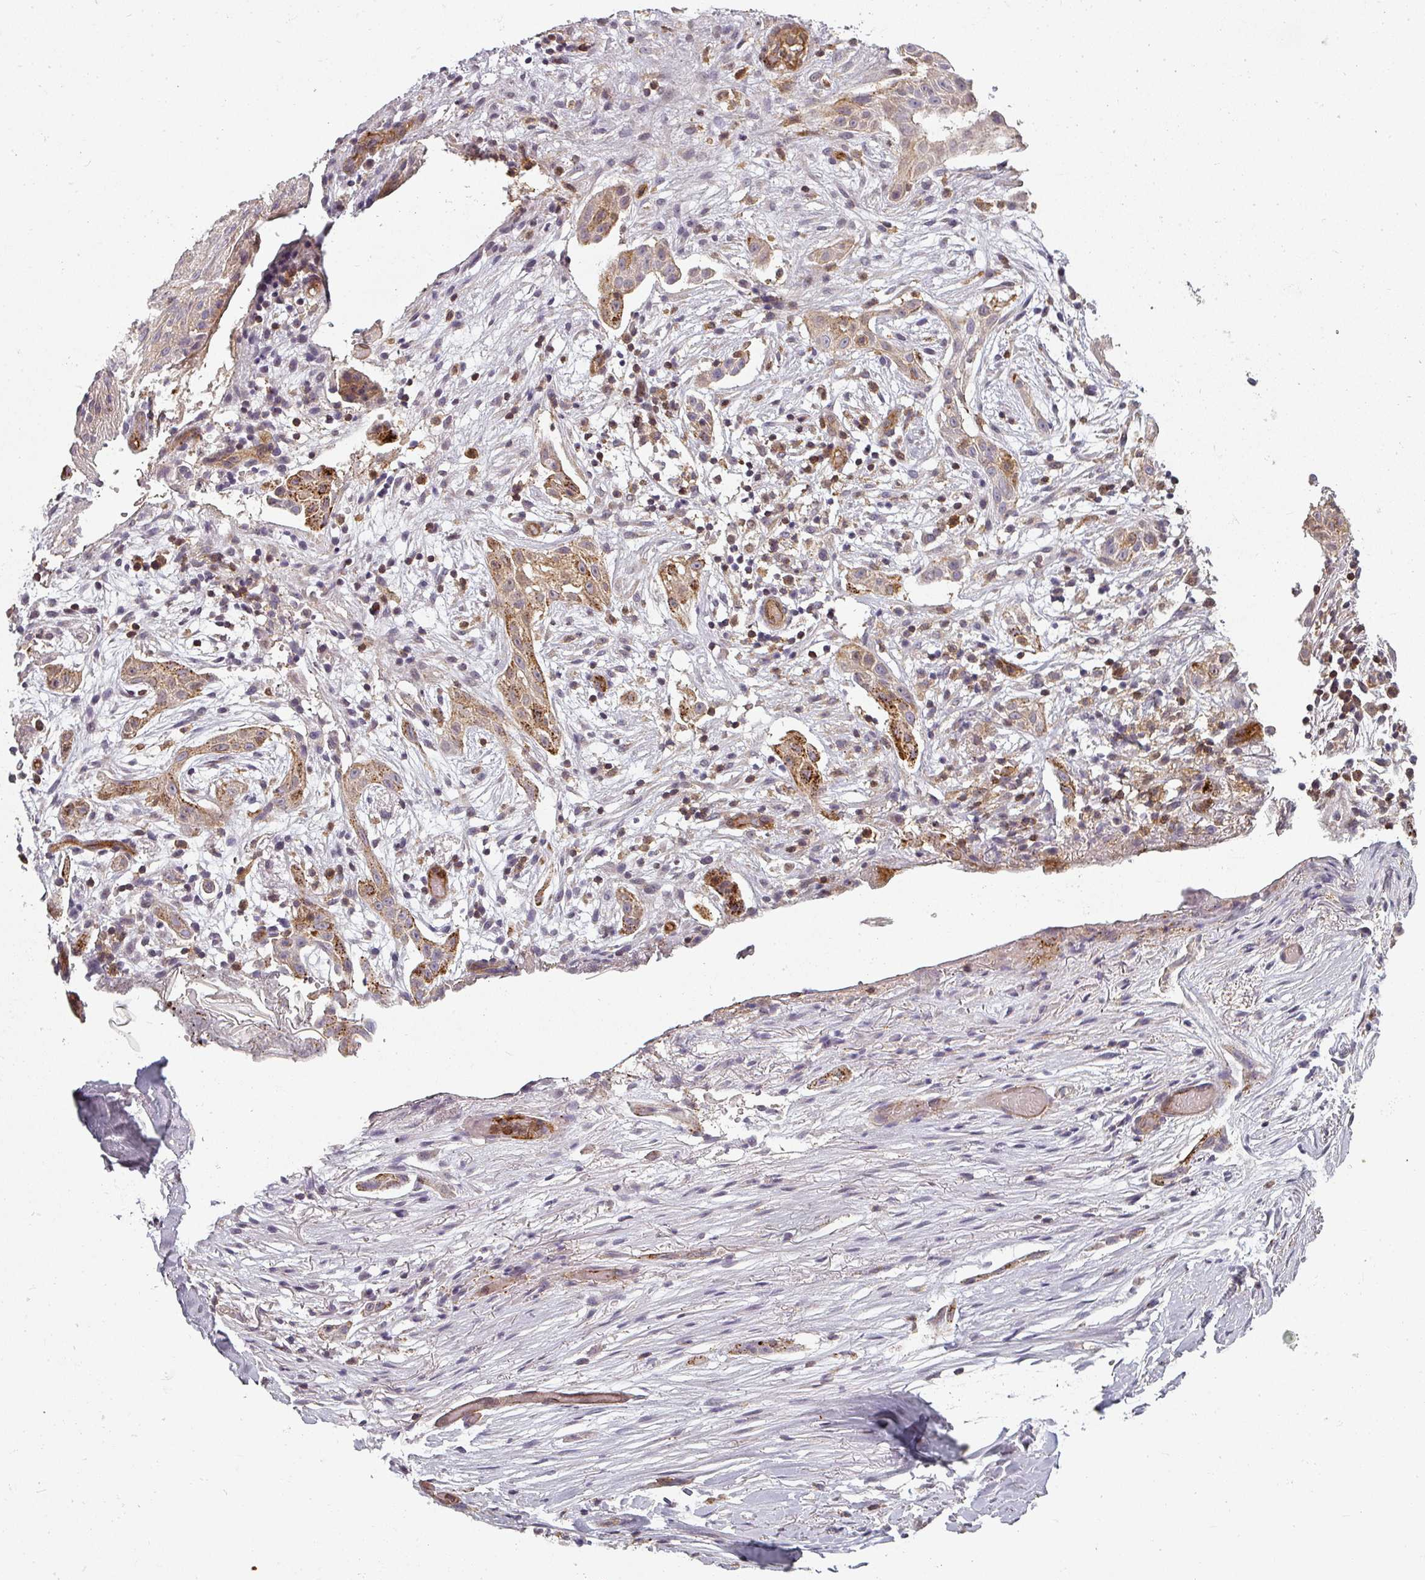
{"staining": {"intensity": "weak", "quantity": ">75%", "location": "cytoplasmic/membranous"}, "tissue": "adipose tissue", "cell_type": "Adipocytes", "image_type": "normal", "snomed": [{"axis": "morphology", "description": "Normal tissue, NOS"}, {"axis": "morphology", "description": "Basal cell carcinoma"}, {"axis": "topography", "description": "Skin"}], "caption": "A low amount of weak cytoplasmic/membranous staining is present in about >75% of adipocytes in benign adipose tissue. The staining was performed using DAB to visualize the protein expression in brown, while the nuclei were stained in blue with hematoxylin (Magnification: 20x).", "gene": "CLIC1", "patient": {"sex": "female", "age": 89}}